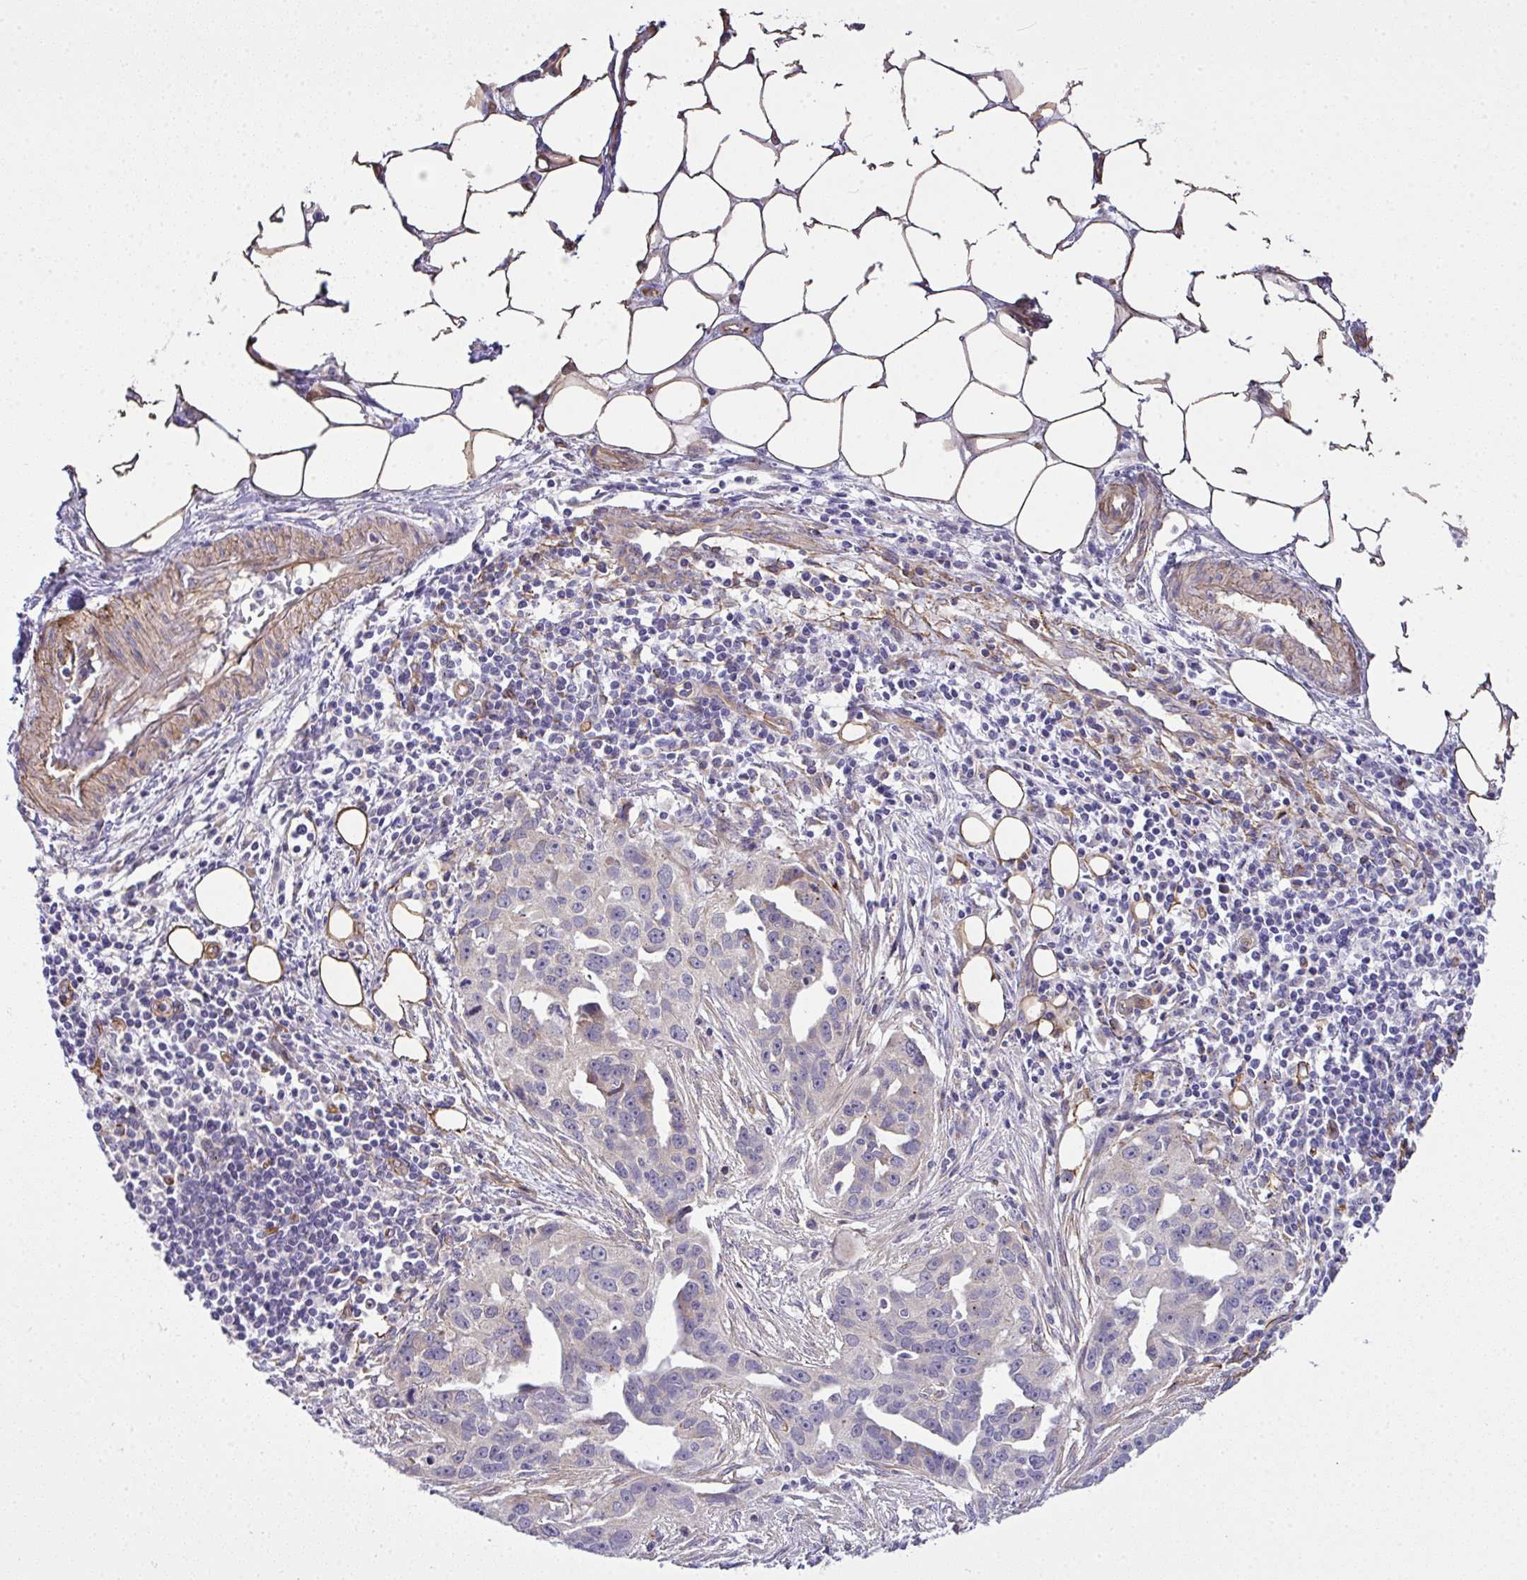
{"staining": {"intensity": "moderate", "quantity": "<25%", "location": "cytoplasmic/membranous"}, "tissue": "ovarian cancer", "cell_type": "Tumor cells", "image_type": "cancer", "snomed": [{"axis": "morphology", "description": "Carcinoma, endometroid"}, {"axis": "morphology", "description": "Cystadenocarcinoma, serous, NOS"}, {"axis": "topography", "description": "Ovary"}], "caption": "IHC of ovarian cancer (endometroid carcinoma) shows low levels of moderate cytoplasmic/membranous positivity in approximately <25% of tumor cells.", "gene": "RSKR", "patient": {"sex": "female", "age": 45}}